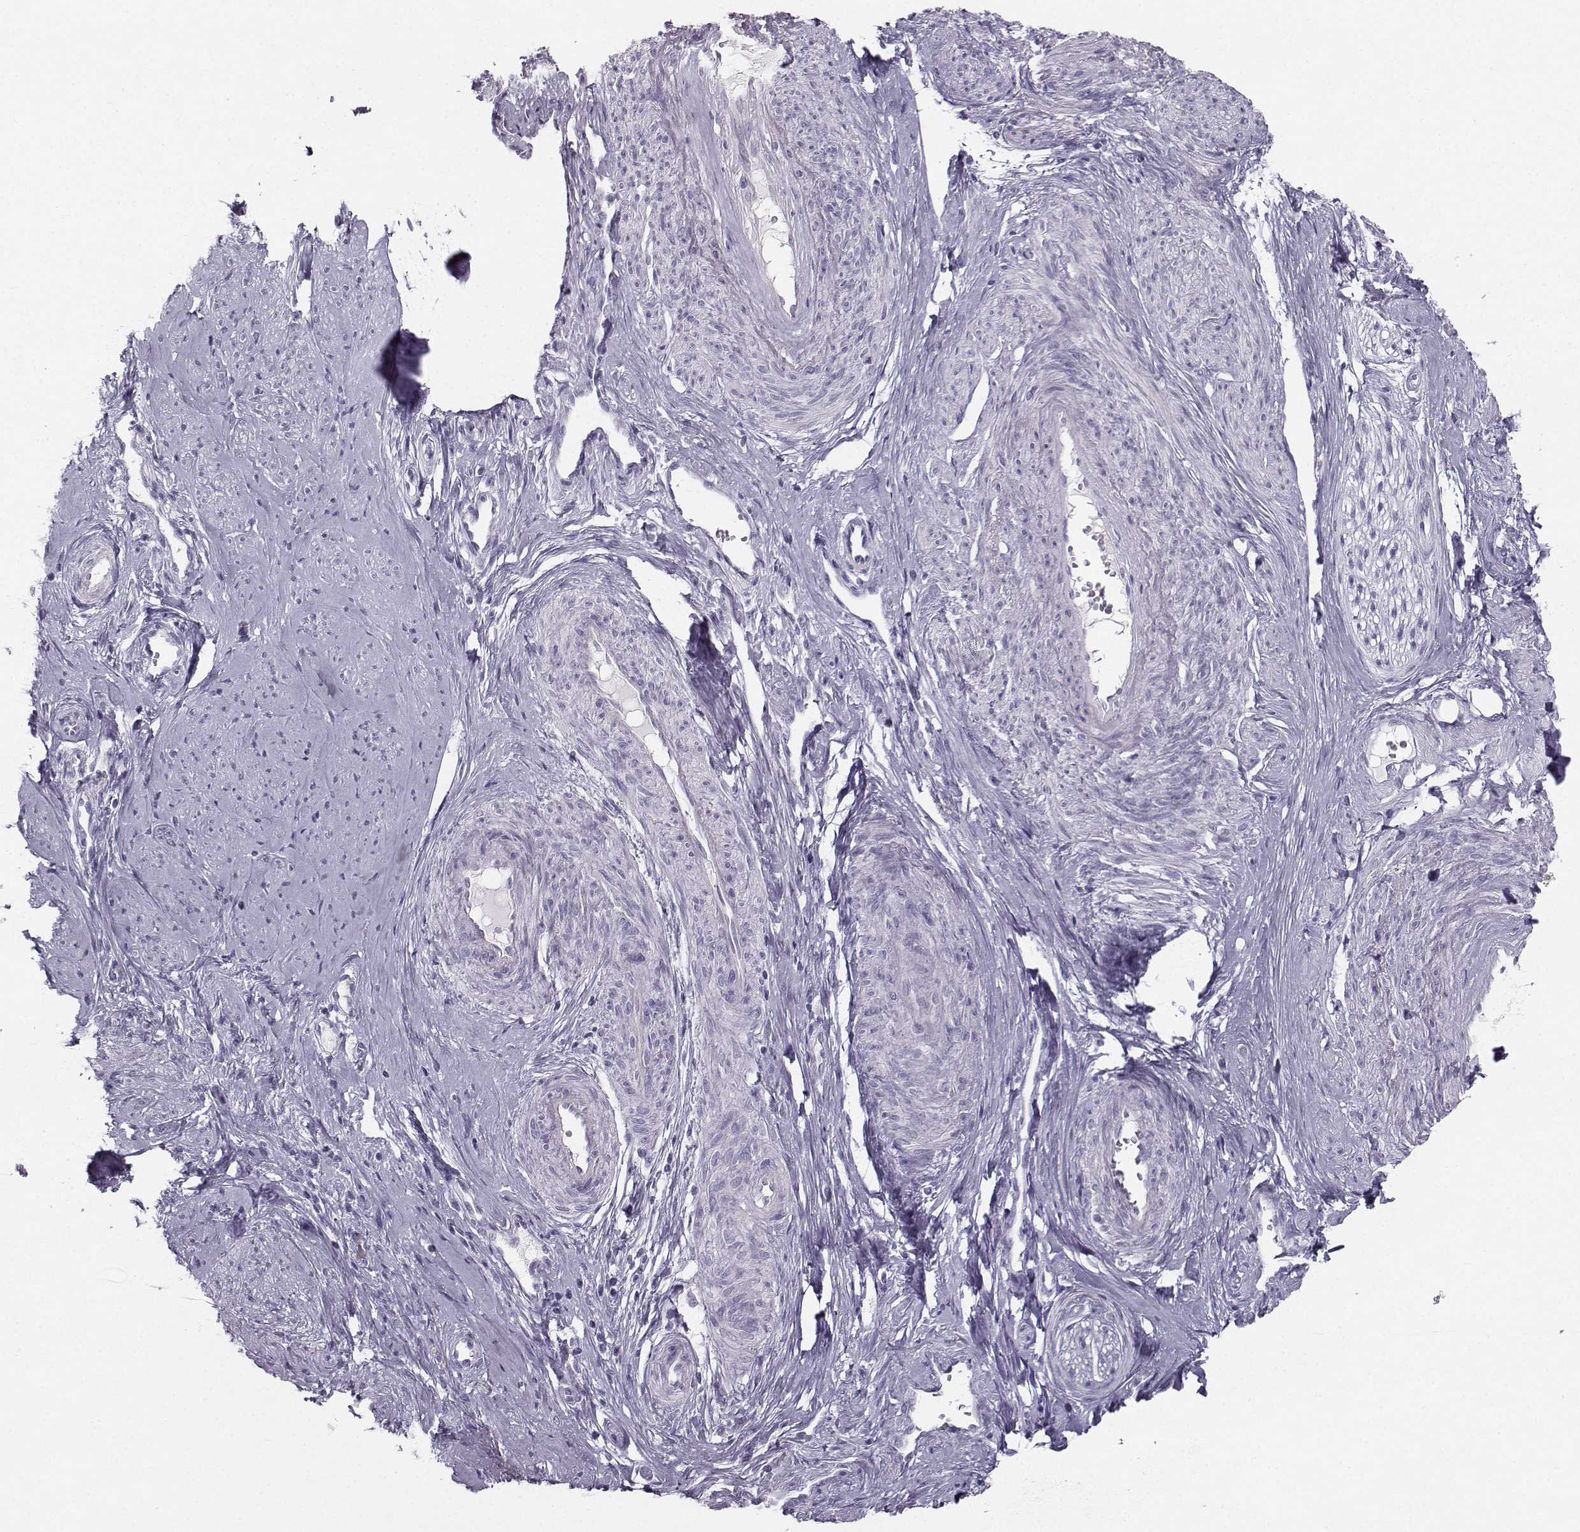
{"staining": {"intensity": "negative", "quantity": "none", "location": "none"}, "tissue": "smooth muscle", "cell_type": "Smooth muscle cells", "image_type": "normal", "snomed": [{"axis": "morphology", "description": "Normal tissue, NOS"}, {"axis": "topography", "description": "Smooth muscle"}], "caption": "Immunohistochemistry (IHC) image of normal smooth muscle: human smooth muscle stained with DAB exhibits no significant protein expression in smooth muscle cells.", "gene": "CASR", "patient": {"sex": "female", "age": 48}}